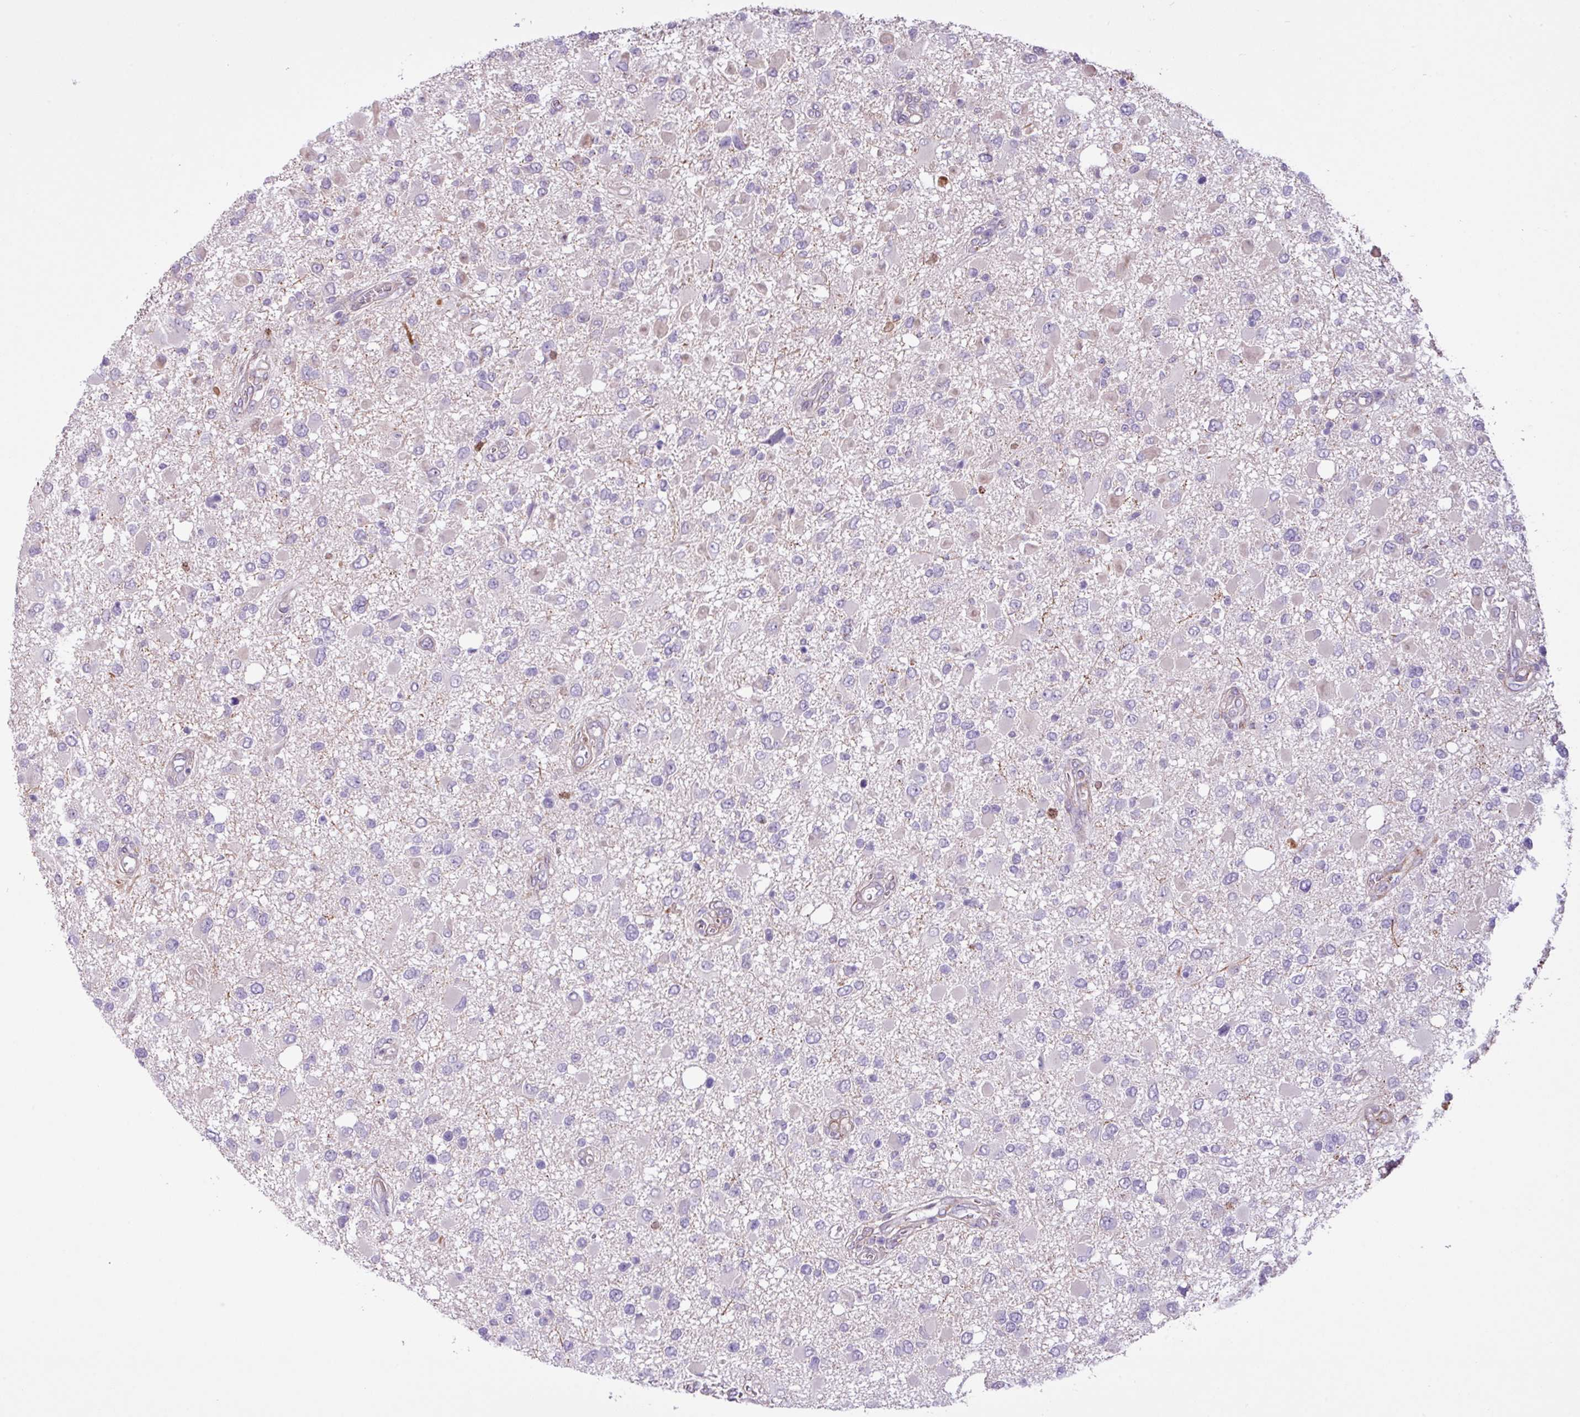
{"staining": {"intensity": "negative", "quantity": "none", "location": "none"}, "tissue": "glioma", "cell_type": "Tumor cells", "image_type": "cancer", "snomed": [{"axis": "morphology", "description": "Glioma, malignant, High grade"}, {"axis": "topography", "description": "Brain"}], "caption": "Protein analysis of glioma shows no significant expression in tumor cells.", "gene": "CD248", "patient": {"sex": "male", "age": 53}}